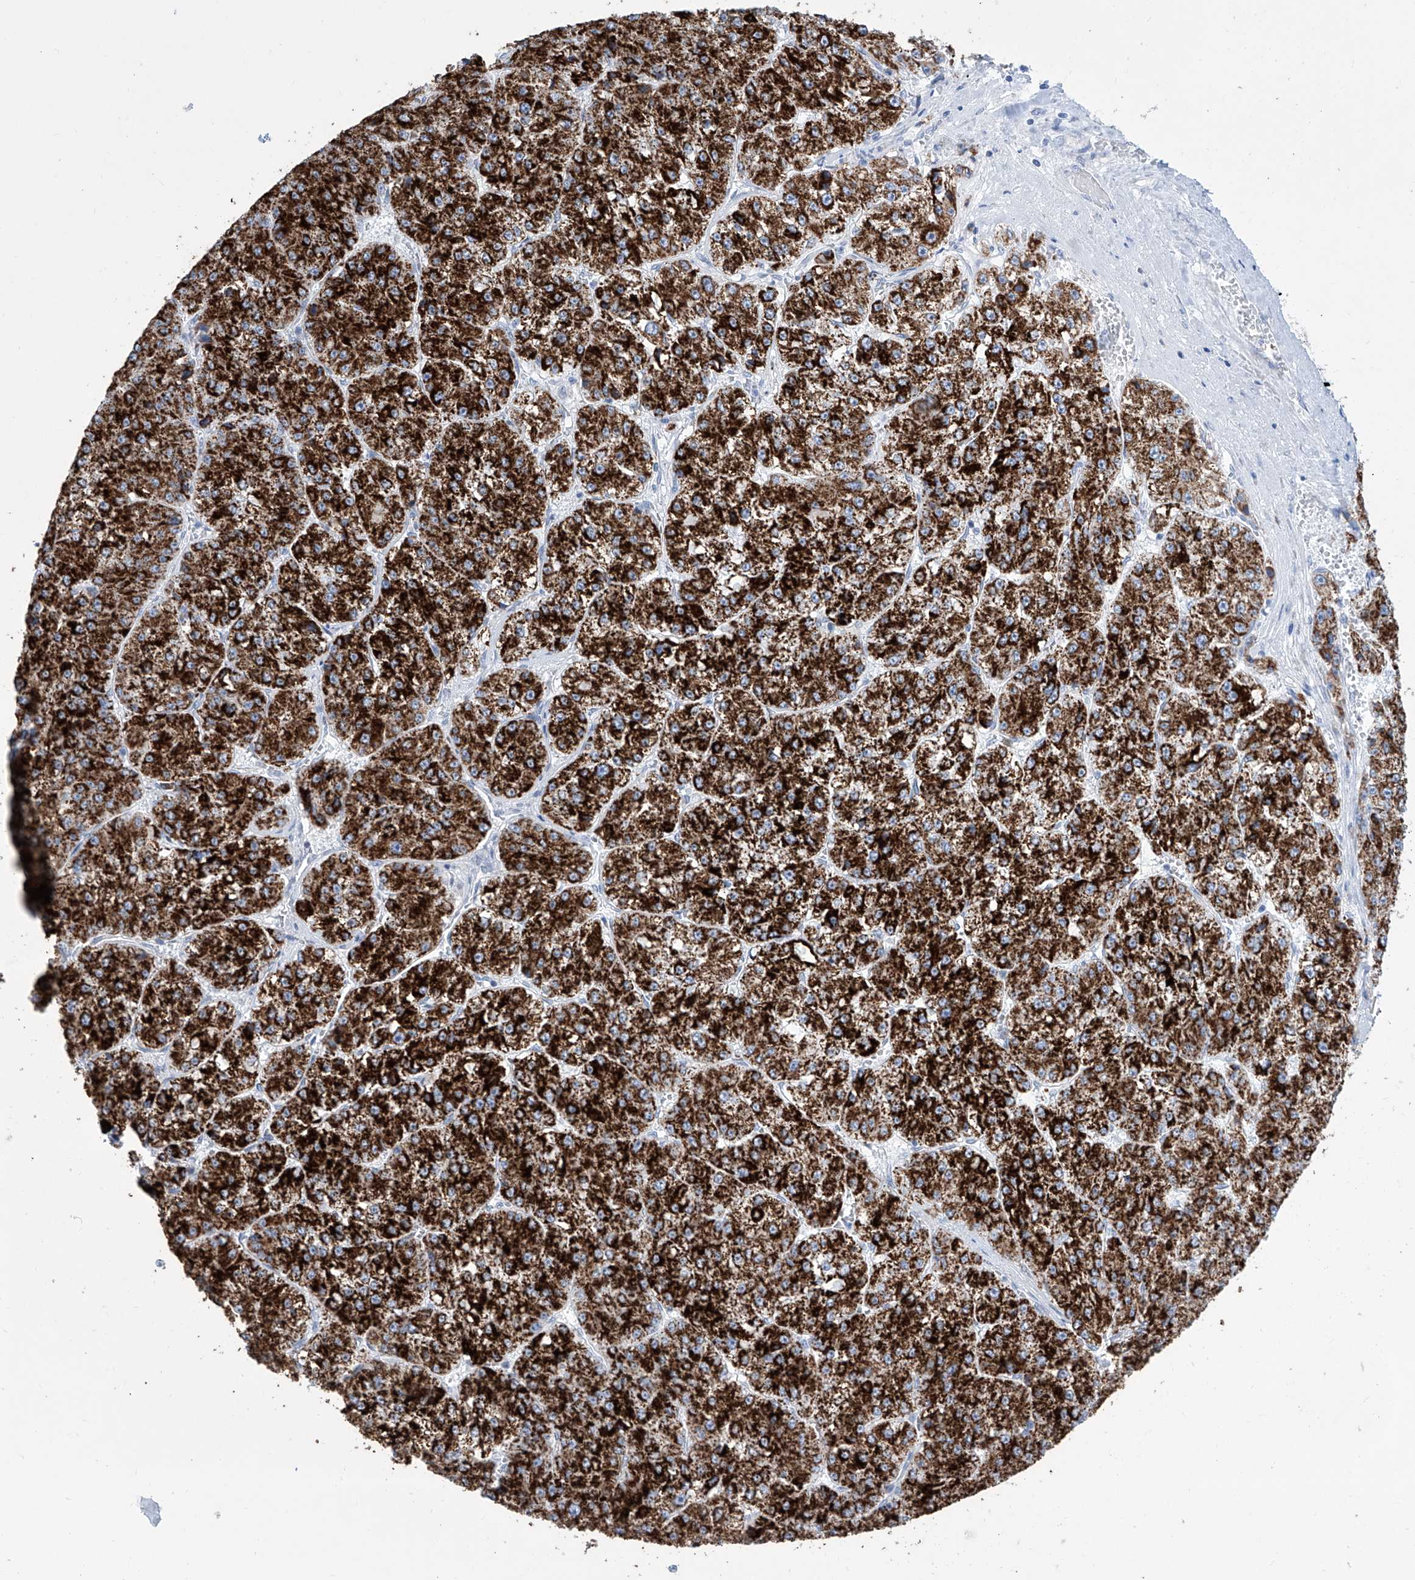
{"staining": {"intensity": "strong", "quantity": ">75%", "location": "cytoplasmic/membranous"}, "tissue": "liver cancer", "cell_type": "Tumor cells", "image_type": "cancer", "snomed": [{"axis": "morphology", "description": "Carcinoma, Hepatocellular, NOS"}, {"axis": "topography", "description": "Liver"}], "caption": "IHC histopathology image of liver hepatocellular carcinoma stained for a protein (brown), which reveals high levels of strong cytoplasmic/membranous expression in about >75% of tumor cells.", "gene": "ALDH6A1", "patient": {"sex": "female", "age": 73}}